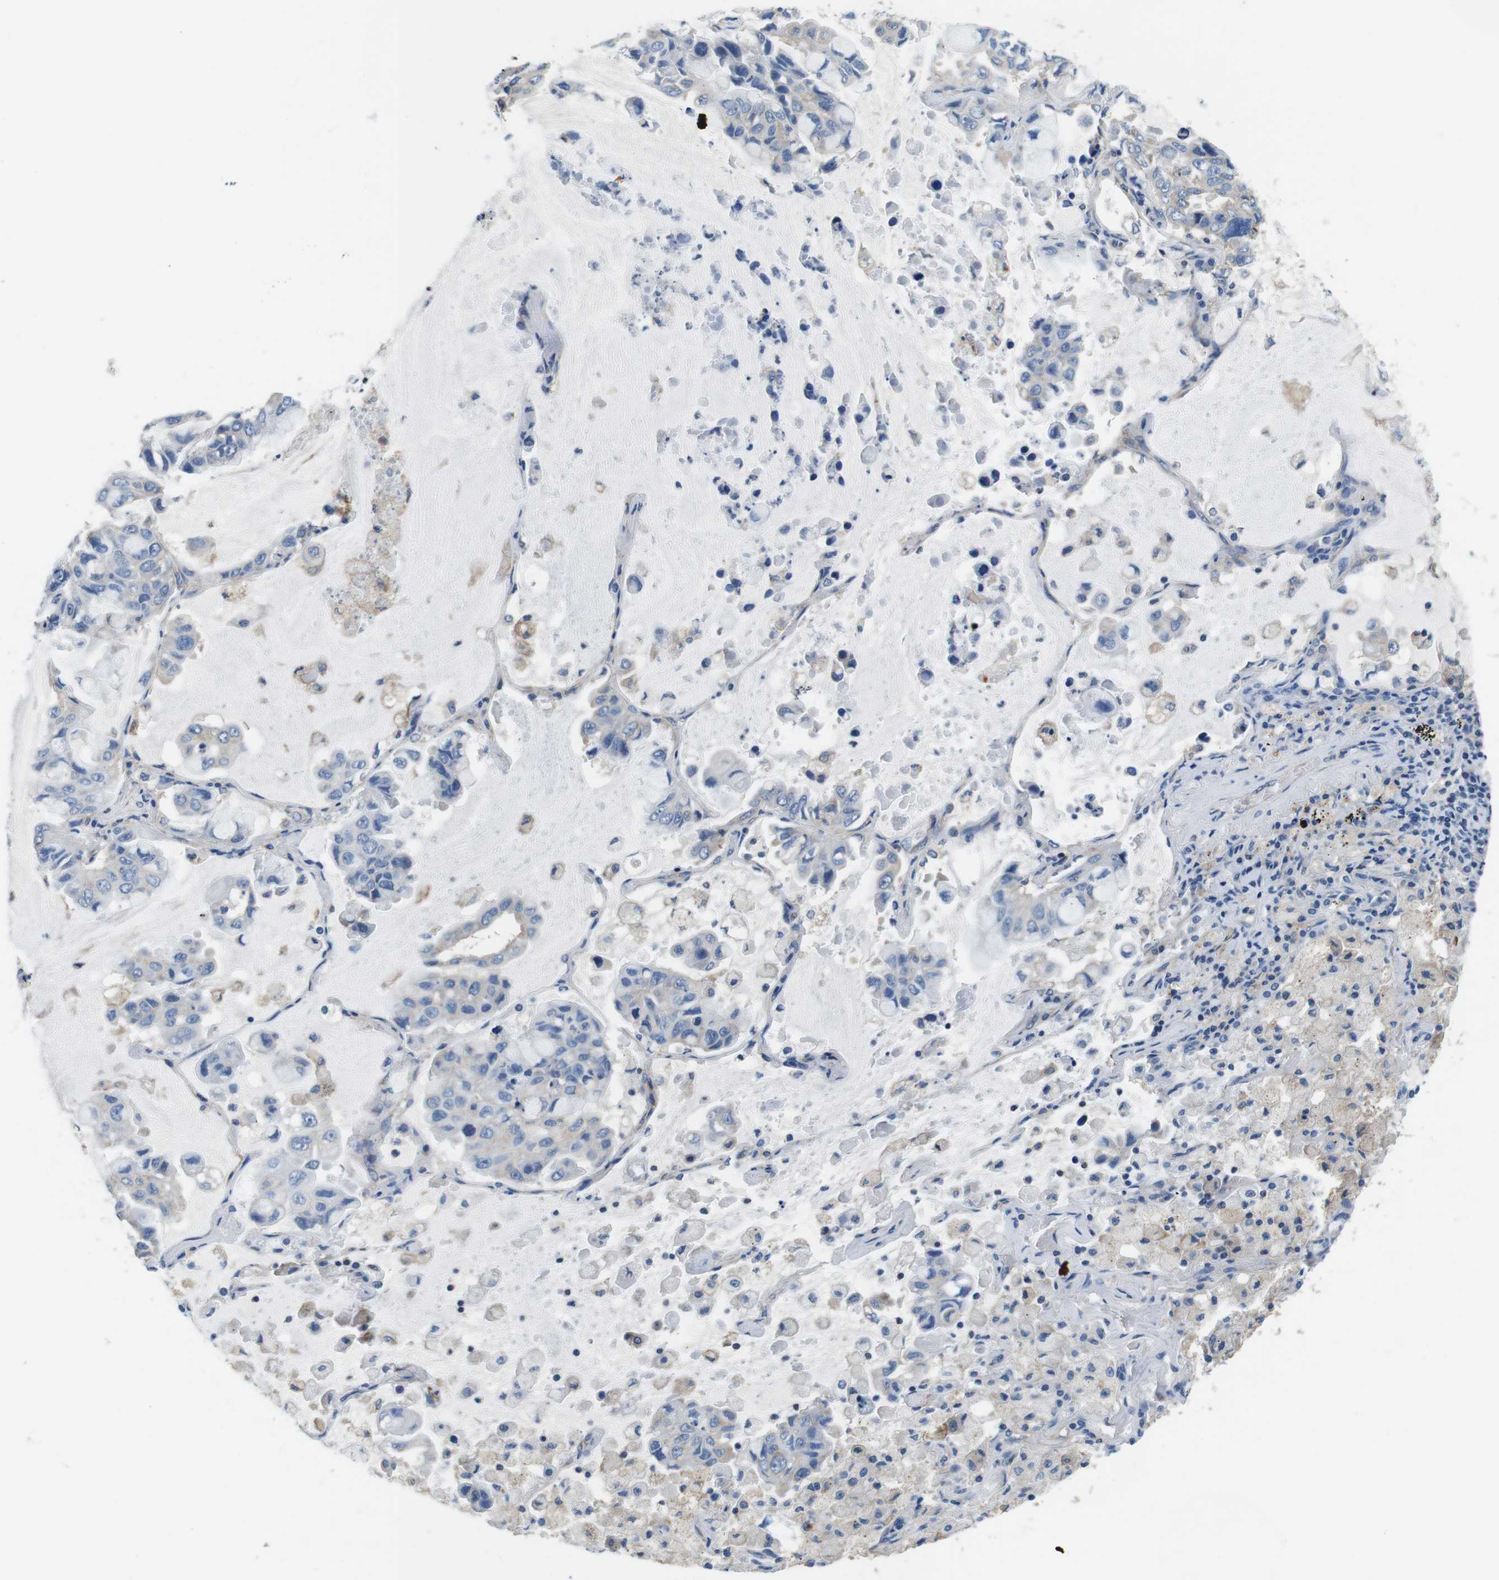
{"staining": {"intensity": "negative", "quantity": "none", "location": "none"}, "tissue": "lung cancer", "cell_type": "Tumor cells", "image_type": "cancer", "snomed": [{"axis": "morphology", "description": "Adenocarcinoma, NOS"}, {"axis": "topography", "description": "Lung"}], "caption": "This is an immunohistochemistry histopathology image of lung cancer (adenocarcinoma). There is no expression in tumor cells.", "gene": "DENND4C", "patient": {"sex": "male", "age": 64}}